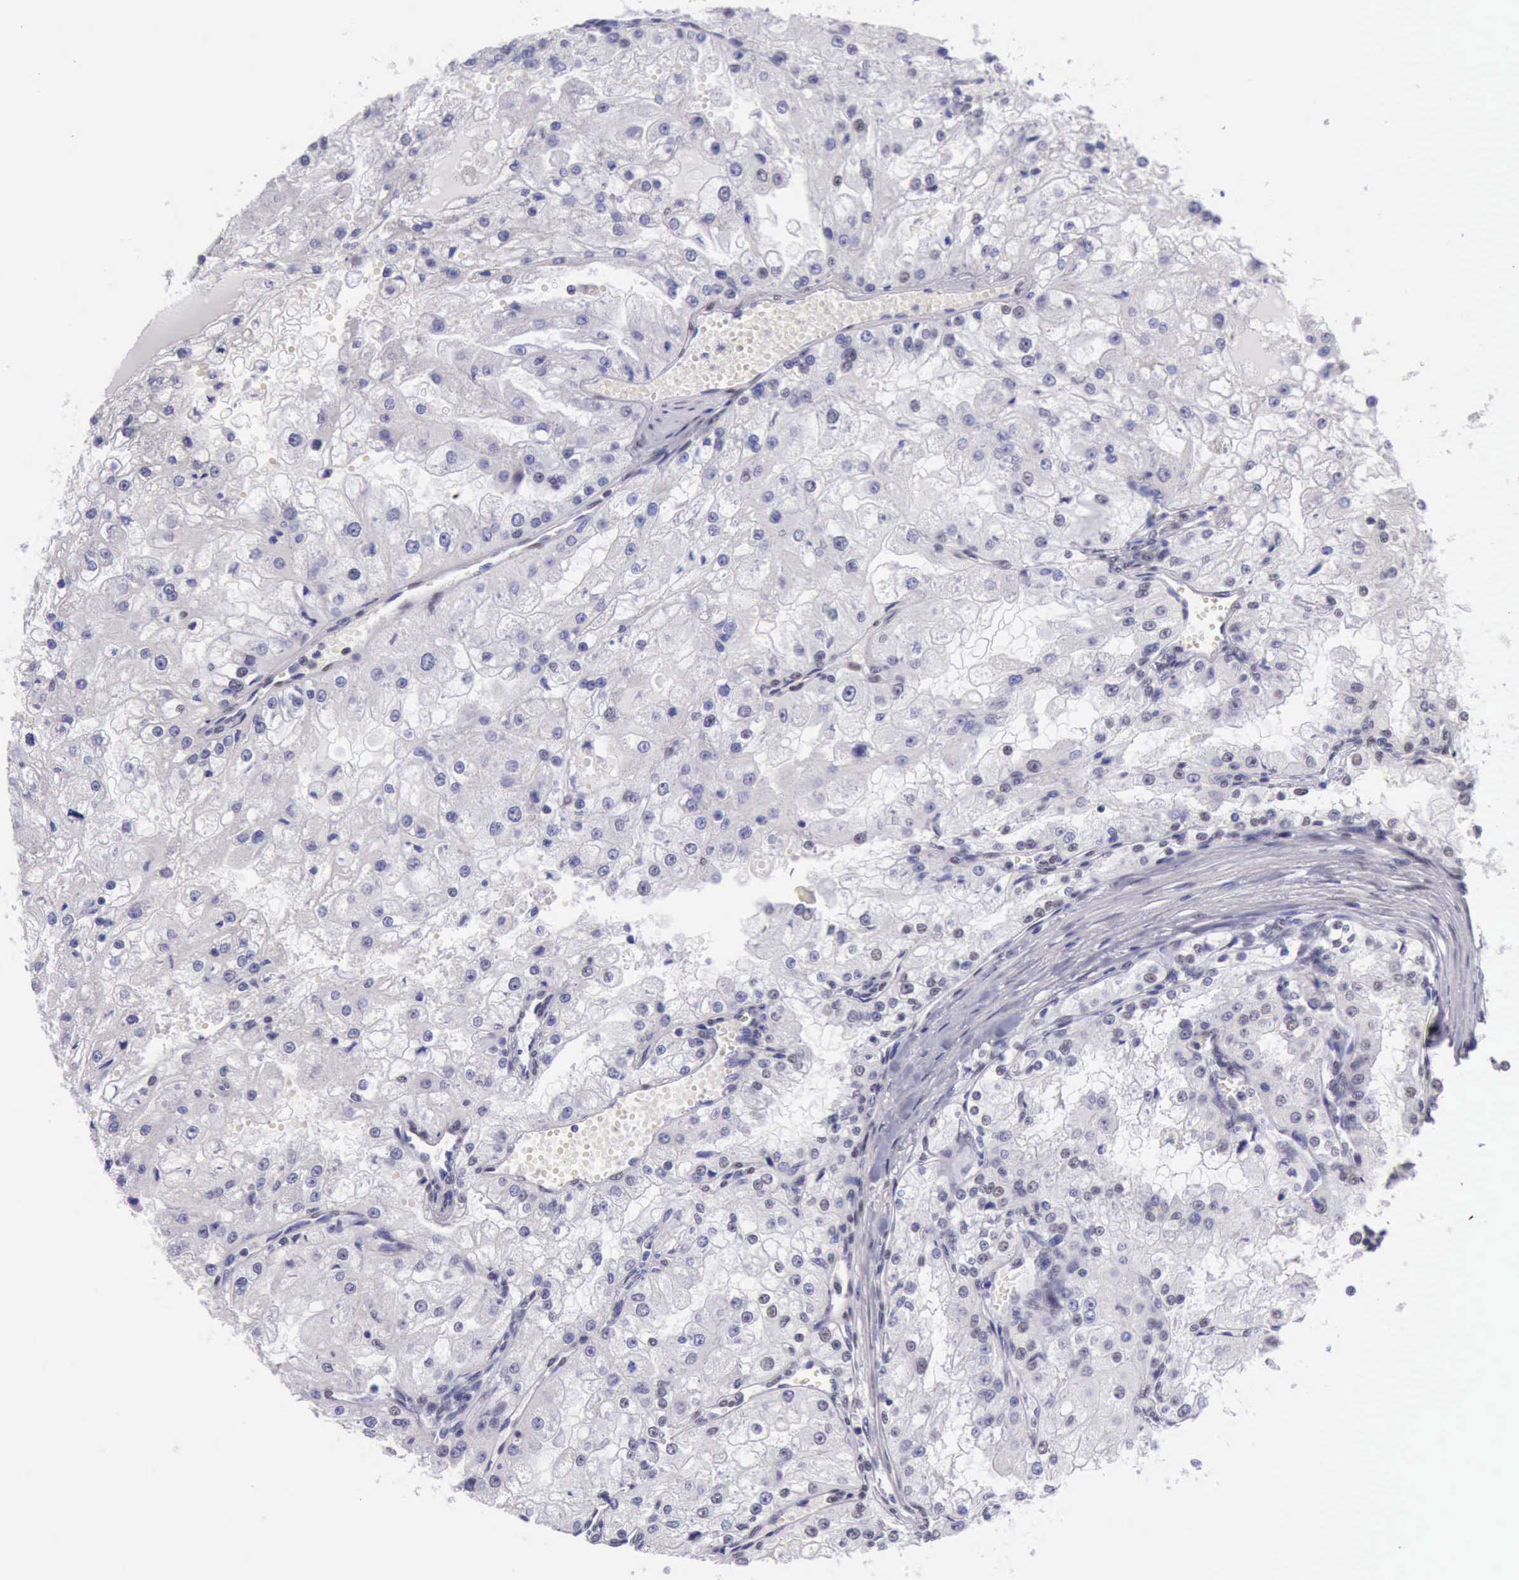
{"staining": {"intensity": "negative", "quantity": "none", "location": "none"}, "tissue": "renal cancer", "cell_type": "Tumor cells", "image_type": "cancer", "snomed": [{"axis": "morphology", "description": "Adenocarcinoma, NOS"}, {"axis": "topography", "description": "Kidney"}], "caption": "The immunohistochemistry image has no significant expression in tumor cells of renal adenocarcinoma tissue.", "gene": "EP300", "patient": {"sex": "female", "age": 74}}